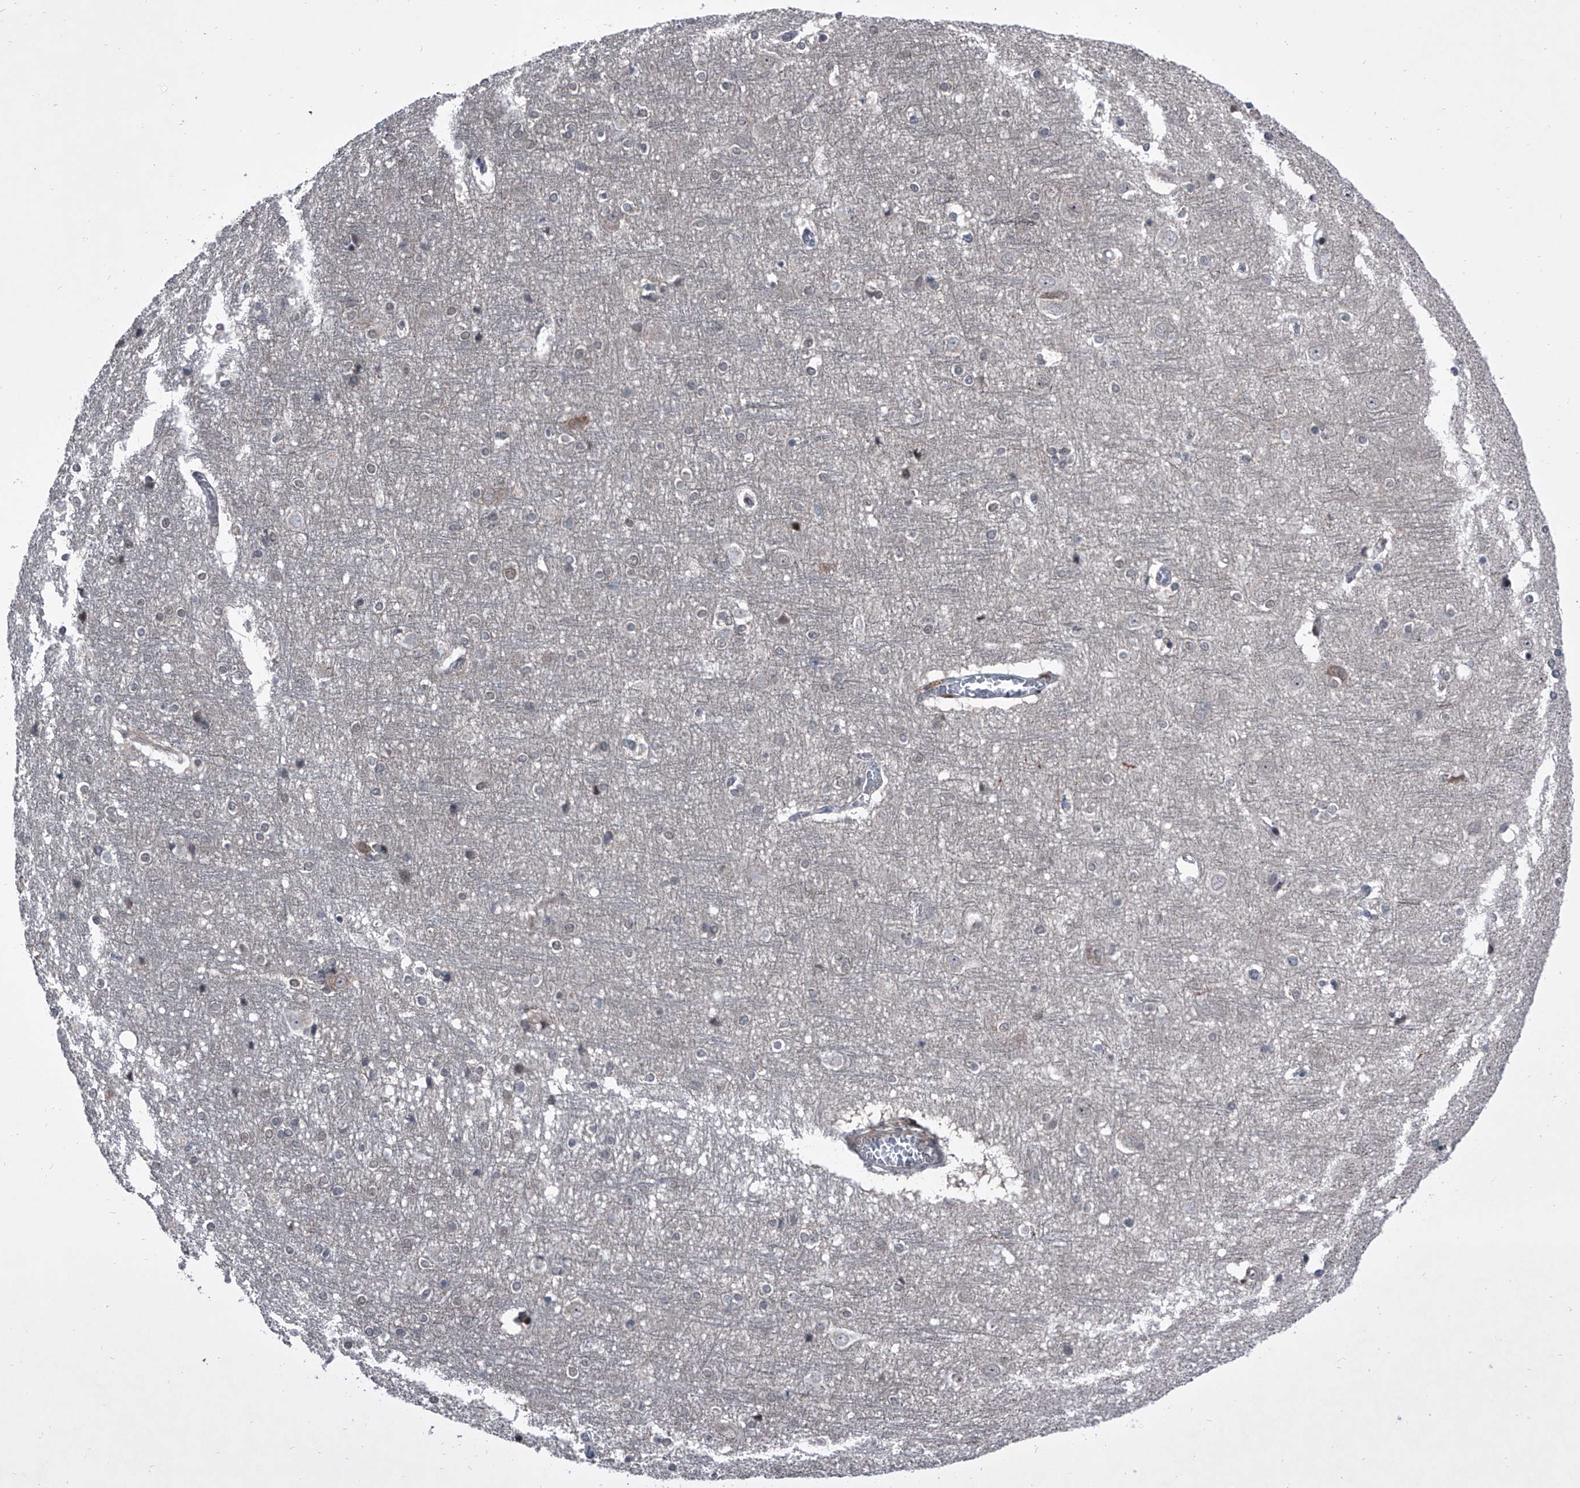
{"staining": {"intensity": "moderate", "quantity": "25%-75%", "location": "nuclear"}, "tissue": "cerebral cortex", "cell_type": "Endothelial cells", "image_type": "normal", "snomed": [{"axis": "morphology", "description": "Normal tissue, NOS"}, {"axis": "topography", "description": "Cerebral cortex"}], "caption": "An image of human cerebral cortex stained for a protein exhibits moderate nuclear brown staining in endothelial cells. The staining is performed using DAB (3,3'-diaminobenzidine) brown chromogen to label protein expression. The nuclei are counter-stained blue using hematoxylin.", "gene": "ELK4", "patient": {"sex": "male", "age": 54}}